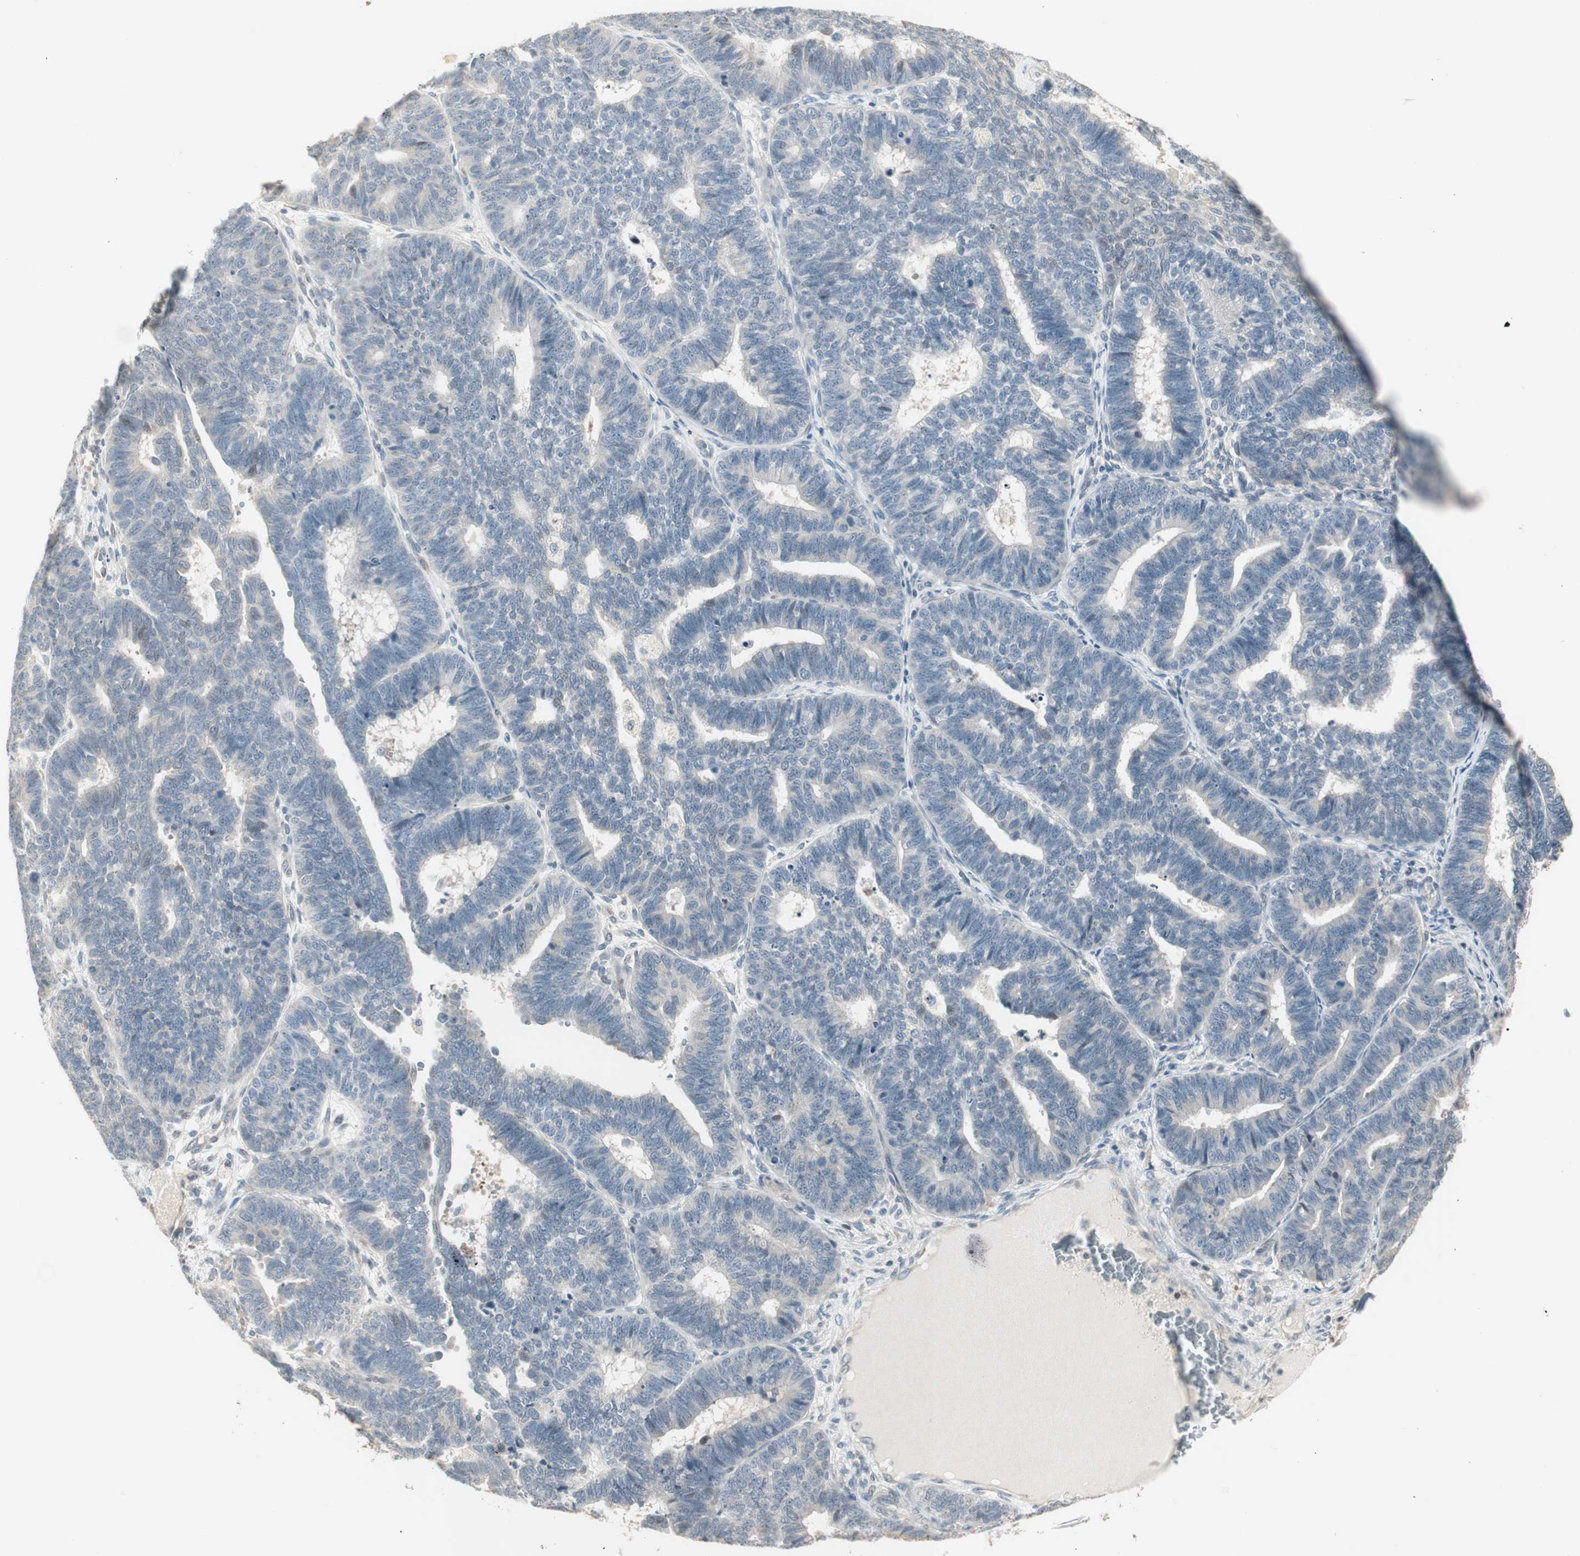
{"staining": {"intensity": "weak", "quantity": "25%-75%", "location": "cytoplasmic/membranous"}, "tissue": "endometrial cancer", "cell_type": "Tumor cells", "image_type": "cancer", "snomed": [{"axis": "morphology", "description": "Adenocarcinoma, NOS"}, {"axis": "topography", "description": "Endometrium"}], "caption": "This histopathology image demonstrates immunohistochemistry (IHC) staining of endometrial cancer (adenocarcinoma), with low weak cytoplasmic/membranous expression in about 25%-75% of tumor cells.", "gene": "PDZK1", "patient": {"sex": "female", "age": 70}}